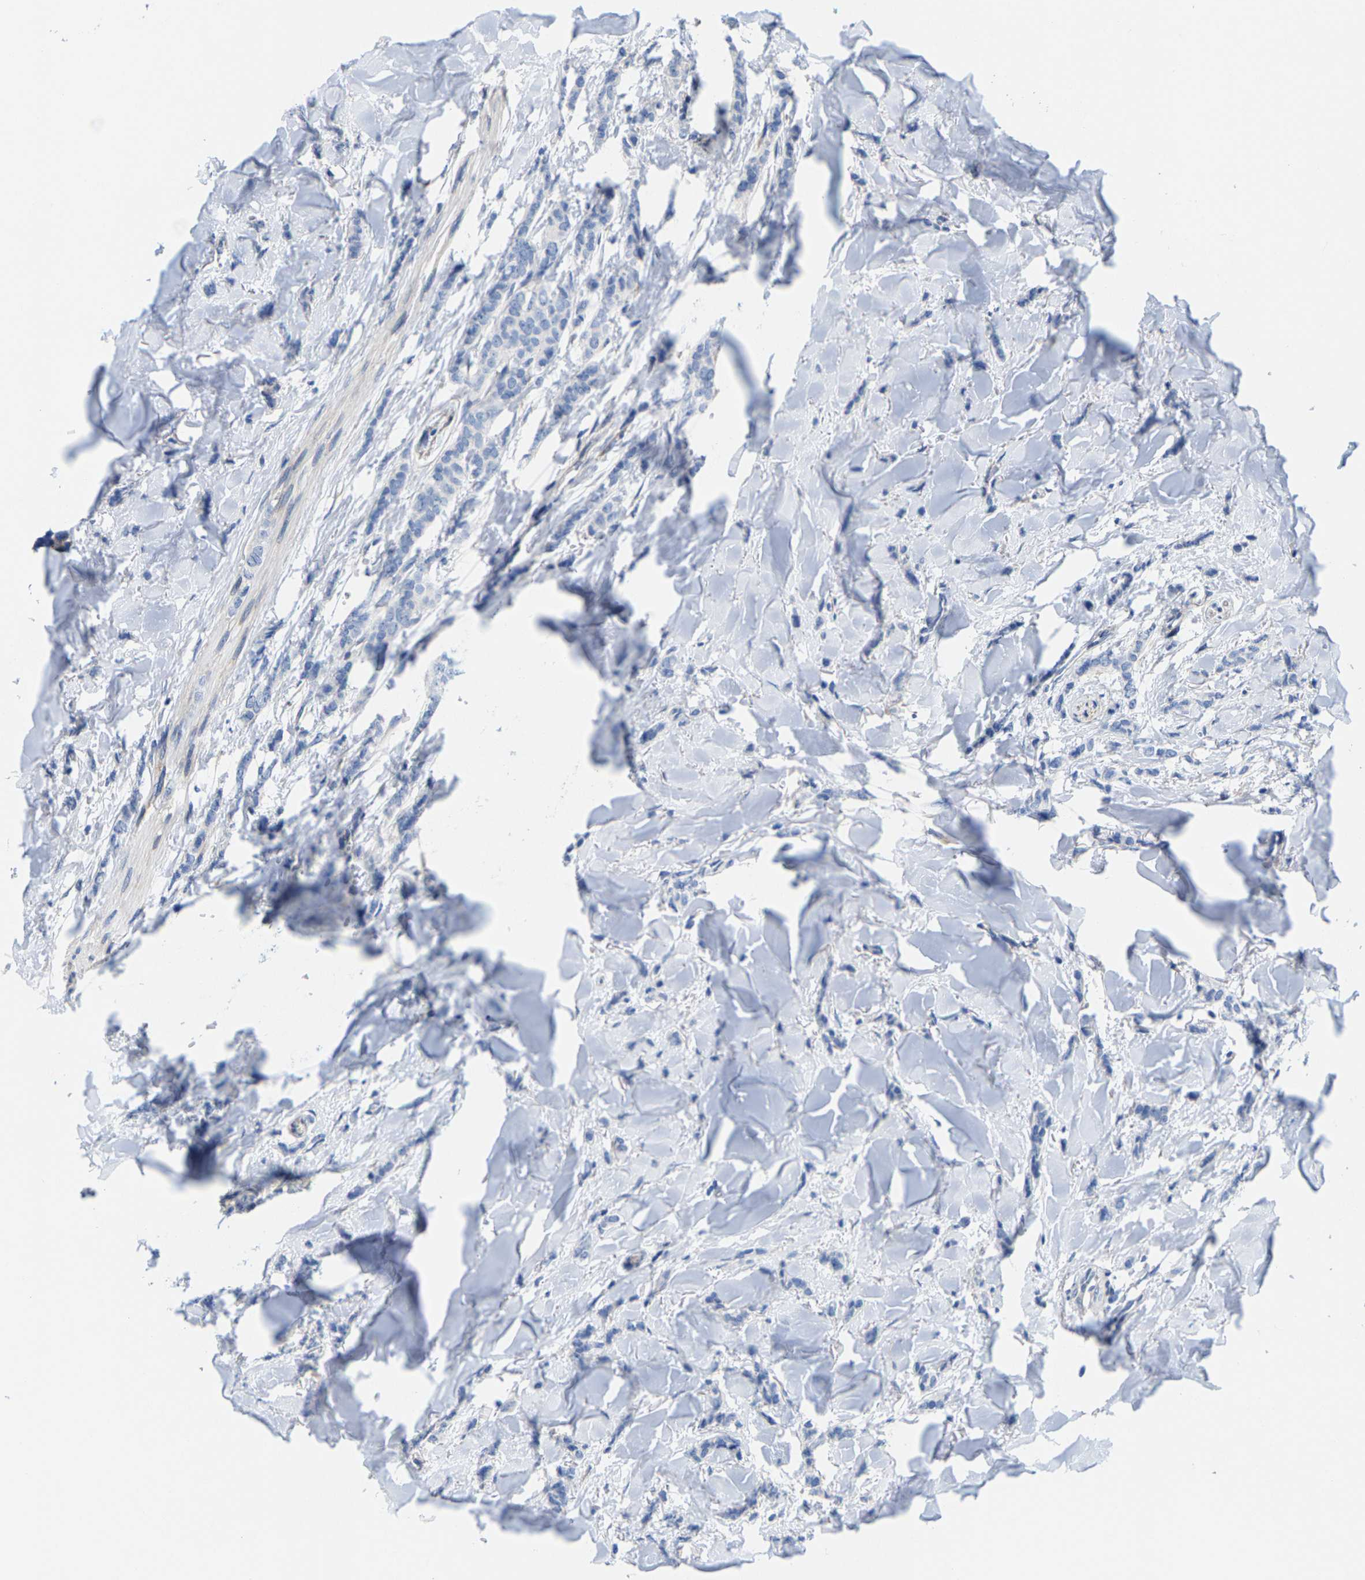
{"staining": {"intensity": "negative", "quantity": "none", "location": "none"}, "tissue": "breast cancer", "cell_type": "Tumor cells", "image_type": "cancer", "snomed": [{"axis": "morphology", "description": "Lobular carcinoma"}, {"axis": "topography", "description": "Skin"}, {"axis": "topography", "description": "Breast"}], "caption": "Protein analysis of breast lobular carcinoma displays no significant expression in tumor cells.", "gene": "DSCAM", "patient": {"sex": "female", "age": 46}}